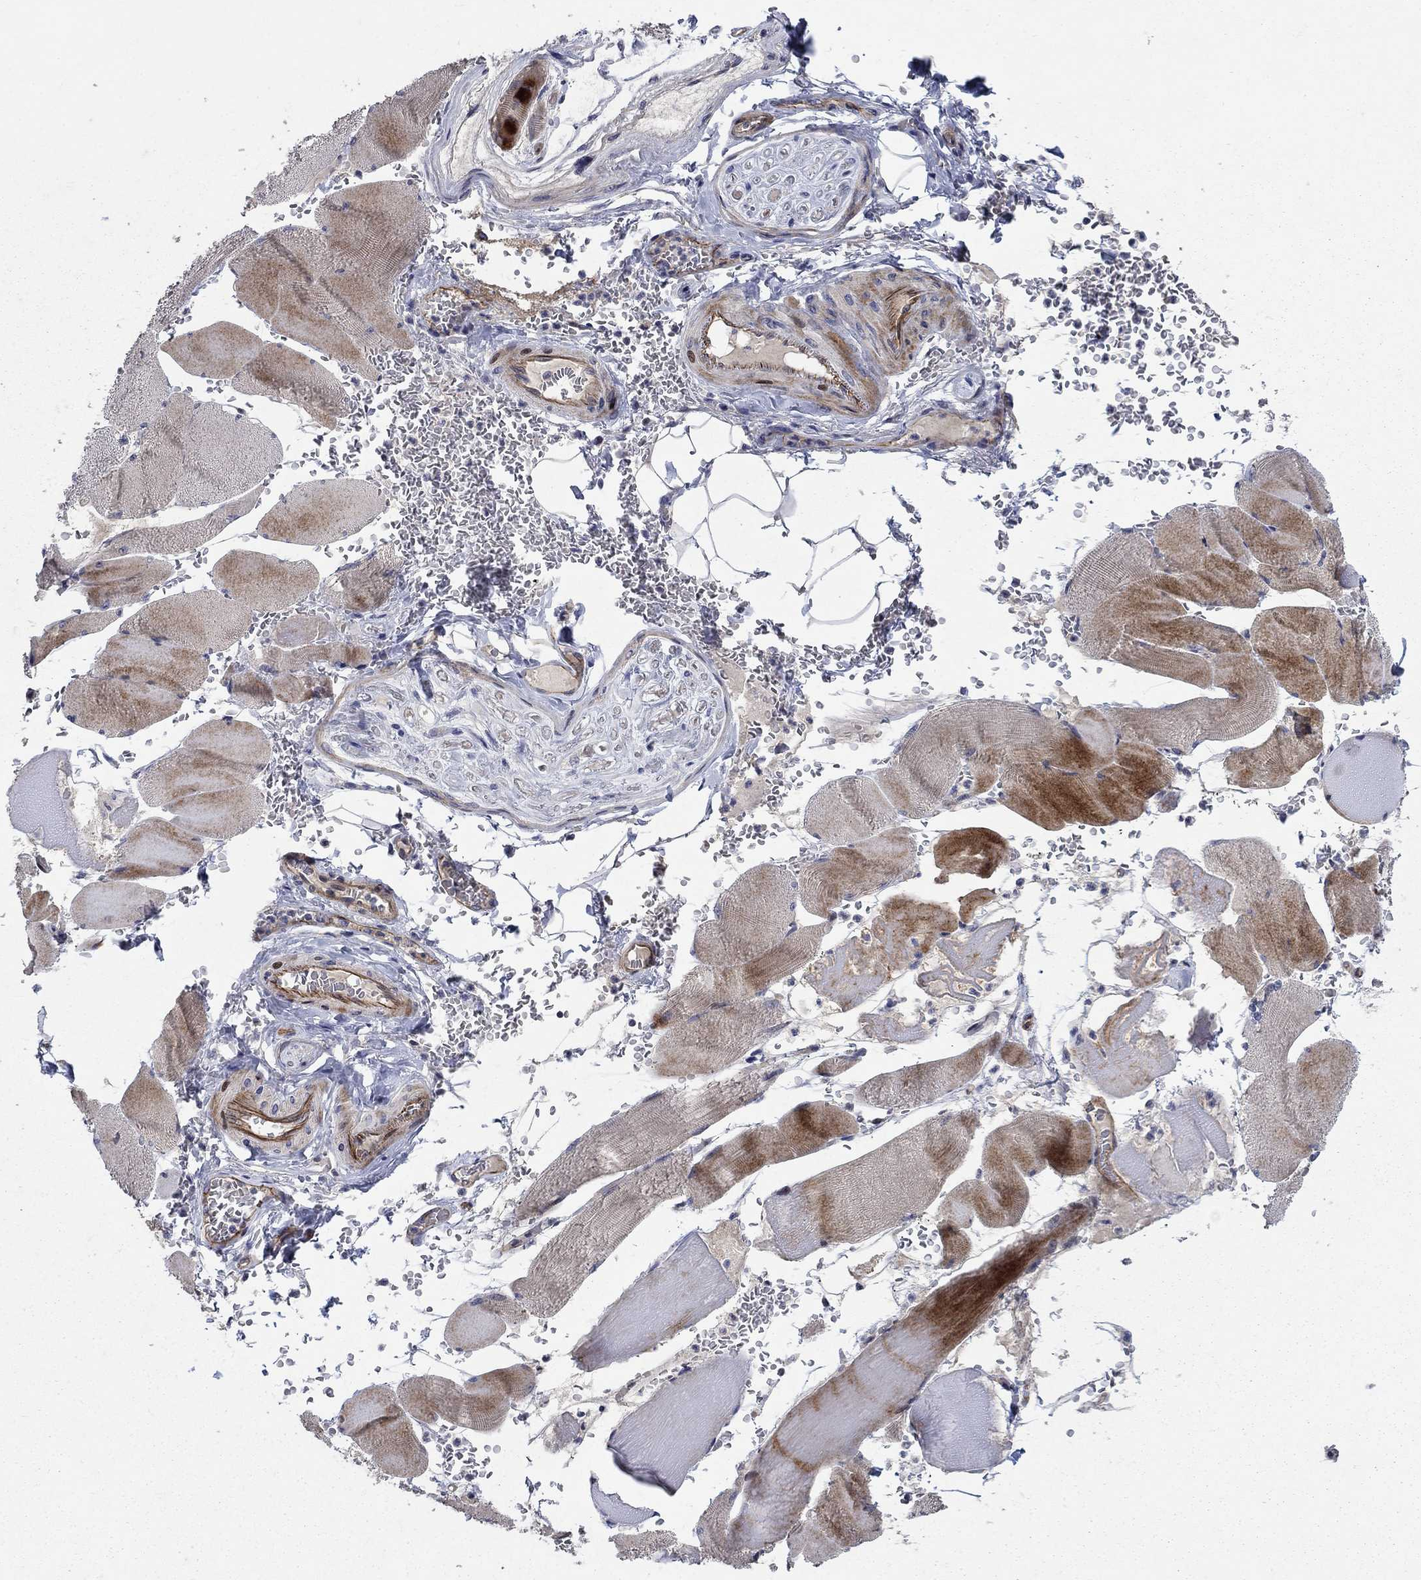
{"staining": {"intensity": "moderate", "quantity": "<25%", "location": "cytoplasmic/membranous"}, "tissue": "skeletal muscle", "cell_type": "Myocytes", "image_type": "normal", "snomed": [{"axis": "morphology", "description": "Normal tissue, NOS"}, {"axis": "topography", "description": "Skeletal muscle"}], "caption": "Brown immunohistochemical staining in unremarkable skeletal muscle exhibits moderate cytoplasmic/membranous positivity in about <25% of myocytes.", "gene": "SLC7A1", "patient": {"sex": "male", "age": 56}}